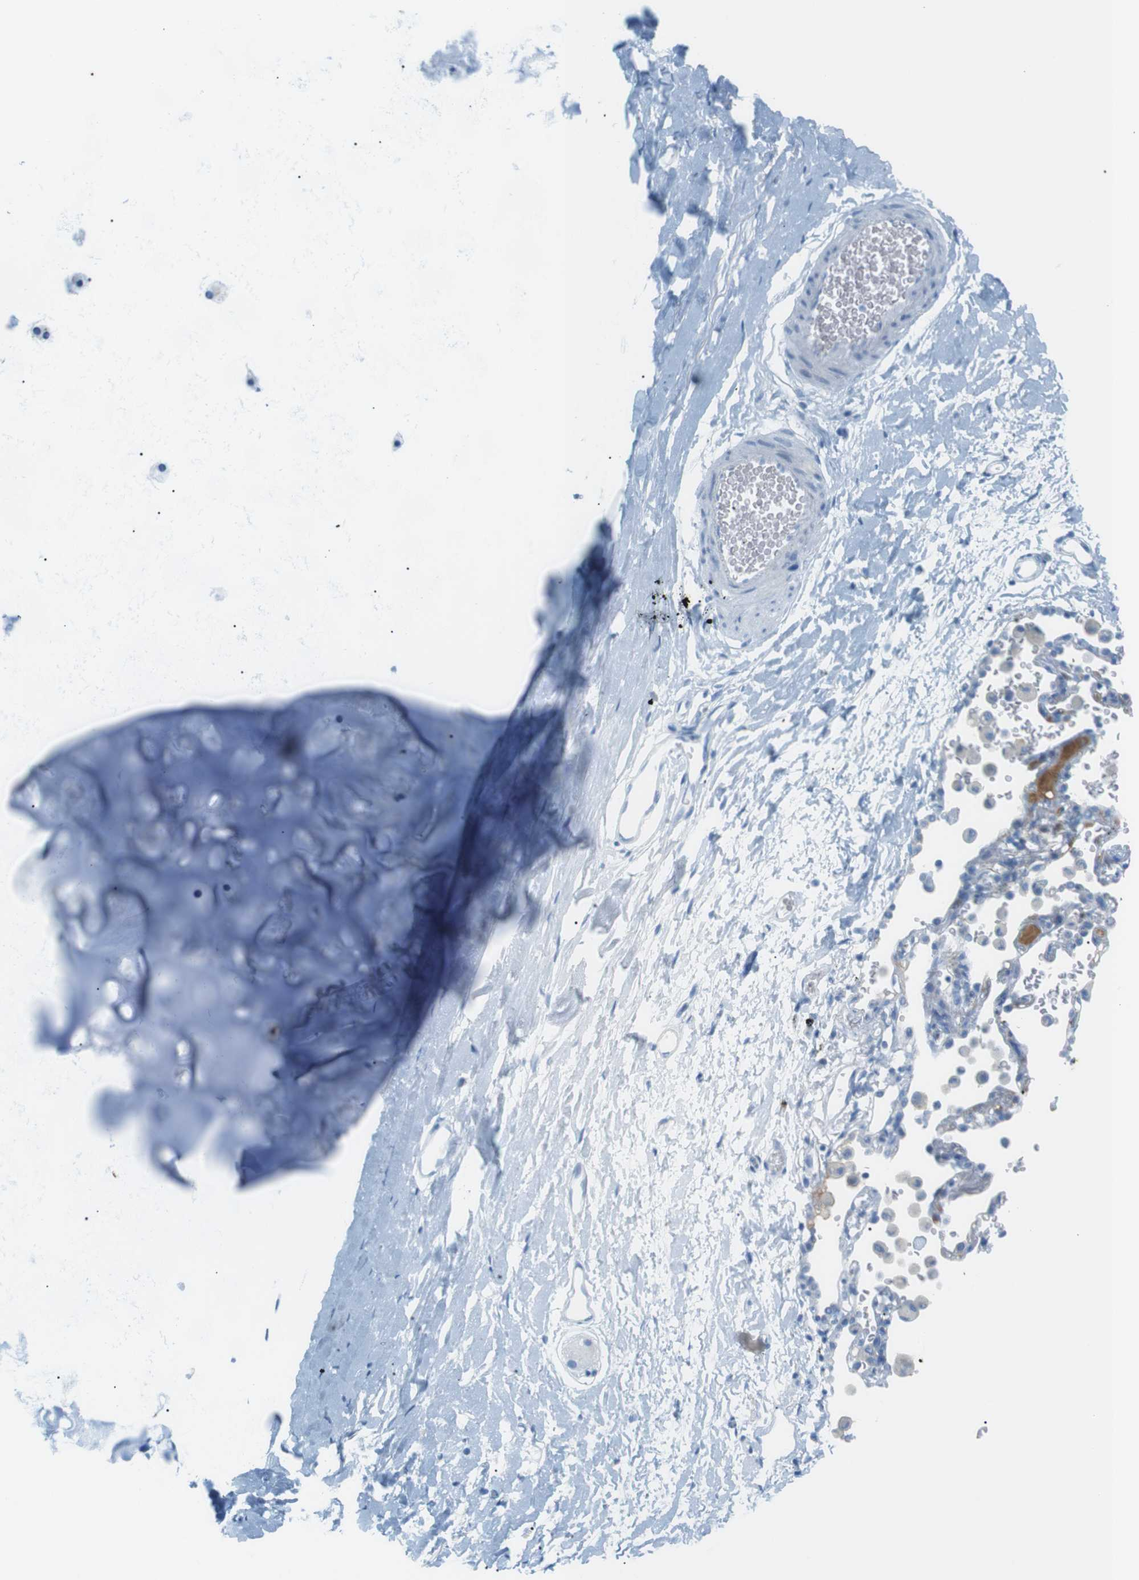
{"staining": {"intensity": "negative", "quantity": "none", "location": "none"}, "tissue": "adipose tissue", "cell_type": "Adipocytes", "image_type": "normal", "snomed": [{"axis": "morphology", "description": "Normal tissue, NOS"}, {"axis": "topography", "description": "Cartilage tissue"}, {"axis": "topography", "description": "Bronchus"}], "caption": "DAB (3,3'-diaminobenzidine) immunohistochemical staining of benign adipose tissue shows no significant positivity in adipocytes. (Stains: DAB immunohistochemistry with hematoxylin counter stain, Microscopy: brightfield microscopy at high magnification).", "gene": "AZGP1", "patient": {"sex": "female", "age": 53}}